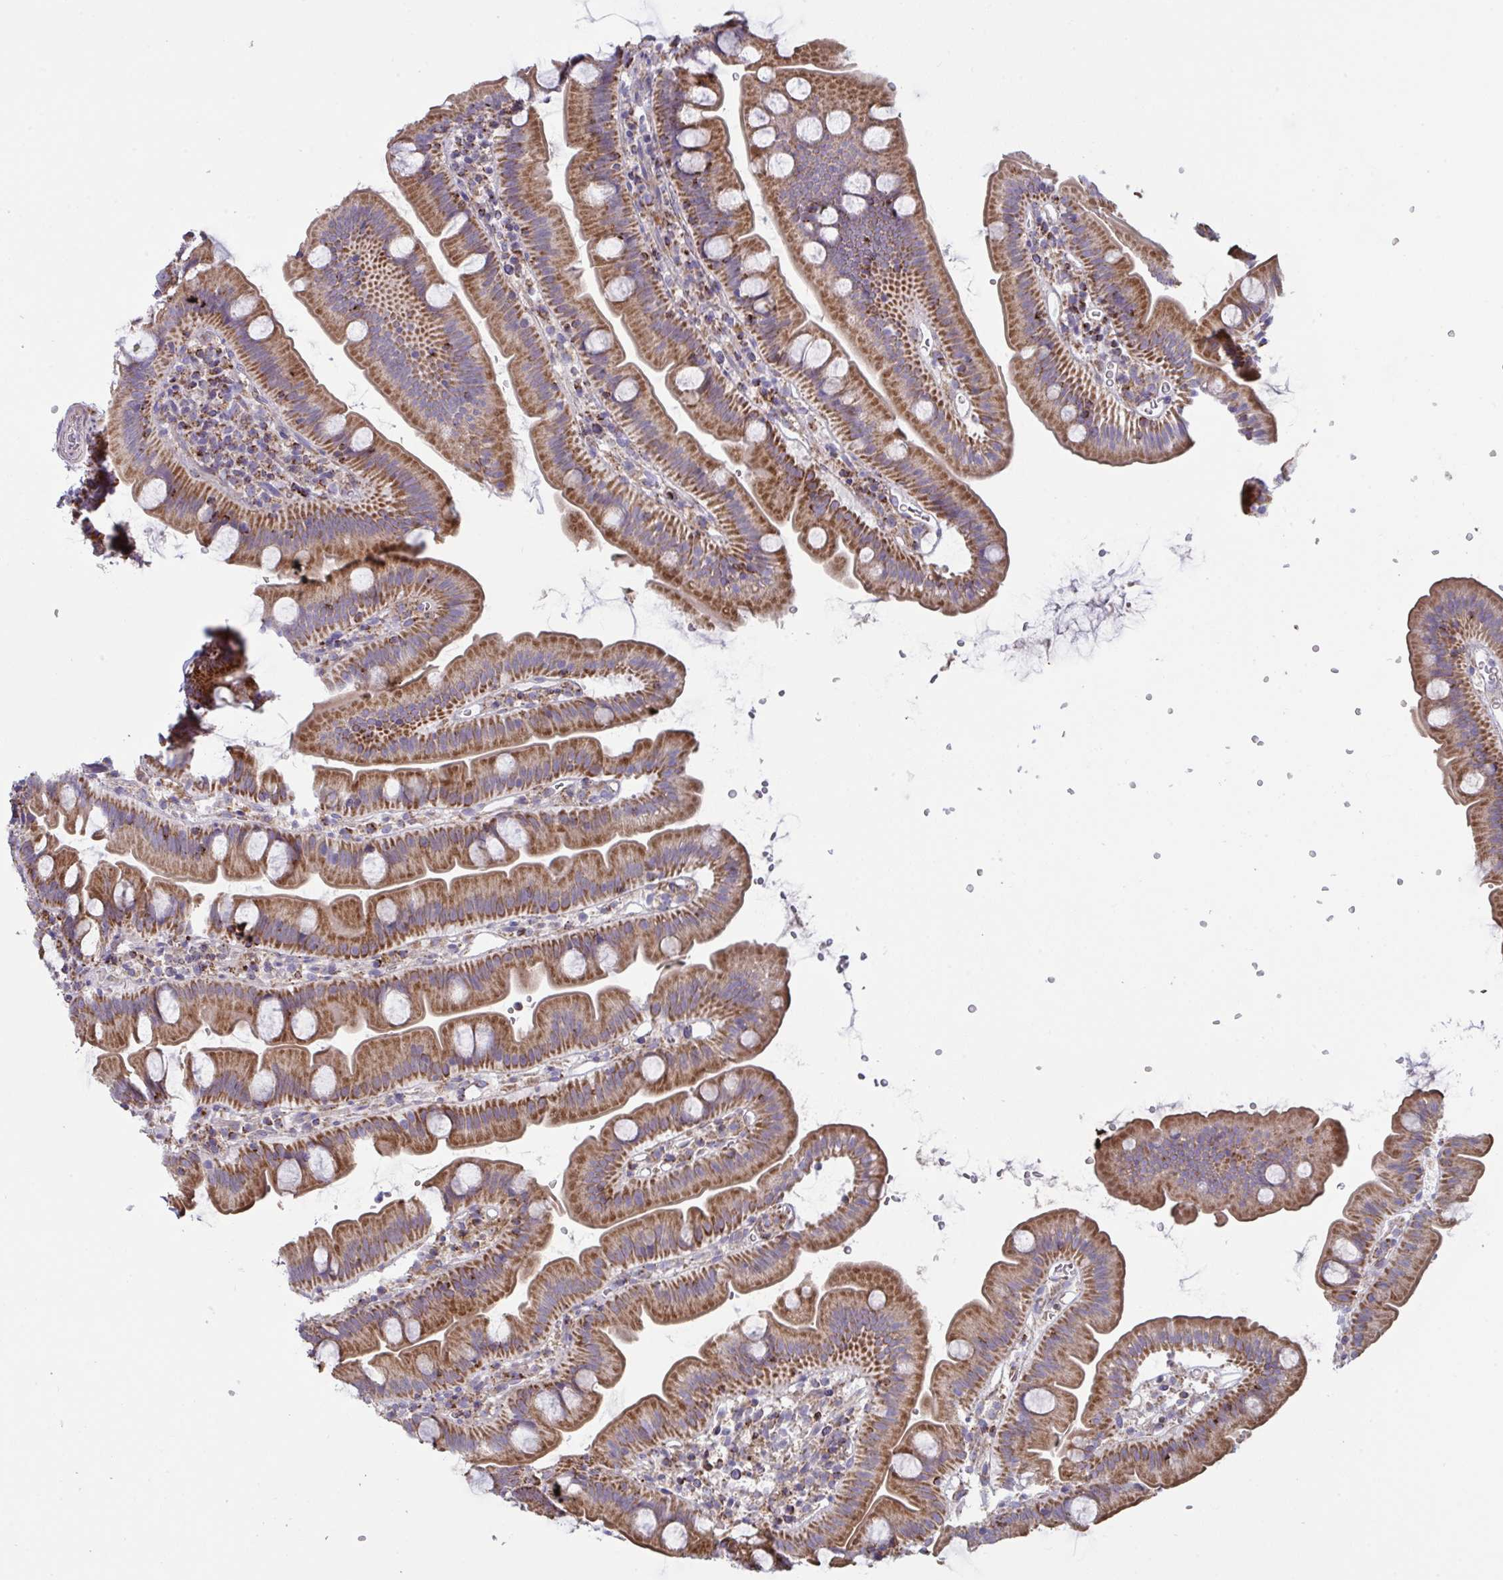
{"staining": {"intensity": "strong", "quantity": ">75%", "location": "cytoplasmic/membranous"}, "tissue": "small intestine", "cell_type": "Glandular cells", "image_type": "normal", "snomed": [{"axis": "morphology", "description": "Normal tissue, NOS"}, {"axis": "topography", "description": "Small intestine"}], "caption": "This is a photomicrograph of IHC staining of unremarkable small intestine, which shows strong expression in the cytoplasmic/membranous of glandular cells.", "gene": "MICOS10", "patient": {"sex": "female", "age": 68}}